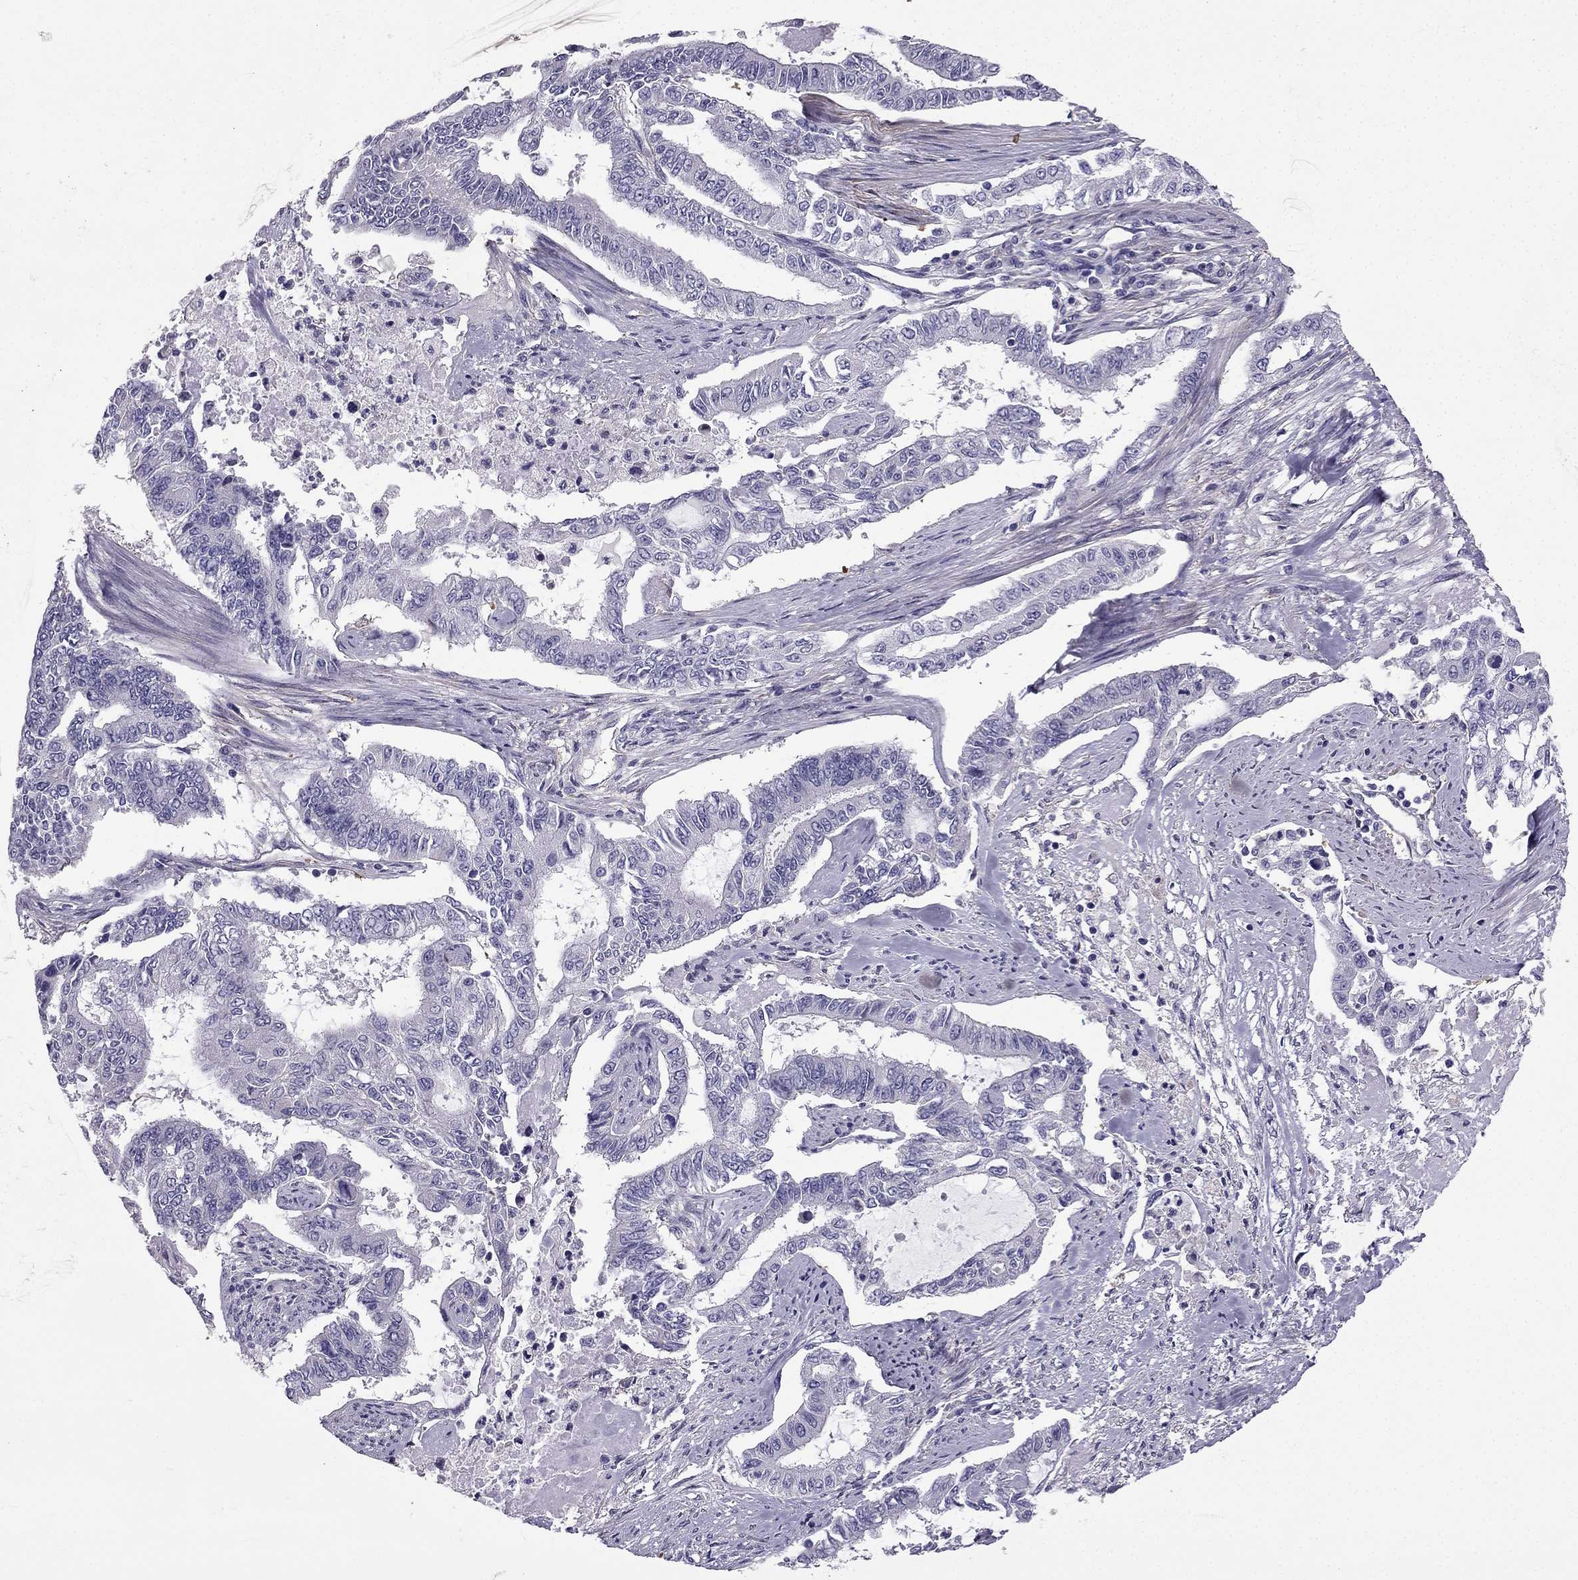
{"staining": {"intensity": "negative", "quantity": "none", "location": "none"}, "tissue": "endometrial cancer", "cell_type": "Tumor cells", "image_type": "cancer", "snomed": [{"axis": "morphology", "description": "Adenocarcinoma, NOS"}, {"axis": "topography", "description": "Uterus"}], "caption": "An IHC photomicrograph of endometrial cancer is shown. There is no staining in tumor cells of endometrial cancer. (DAB immunohistochemistry with hematoxylin counter stain).", "gene": "SYT5", "patient": {"sex": "female", "age": 59}}